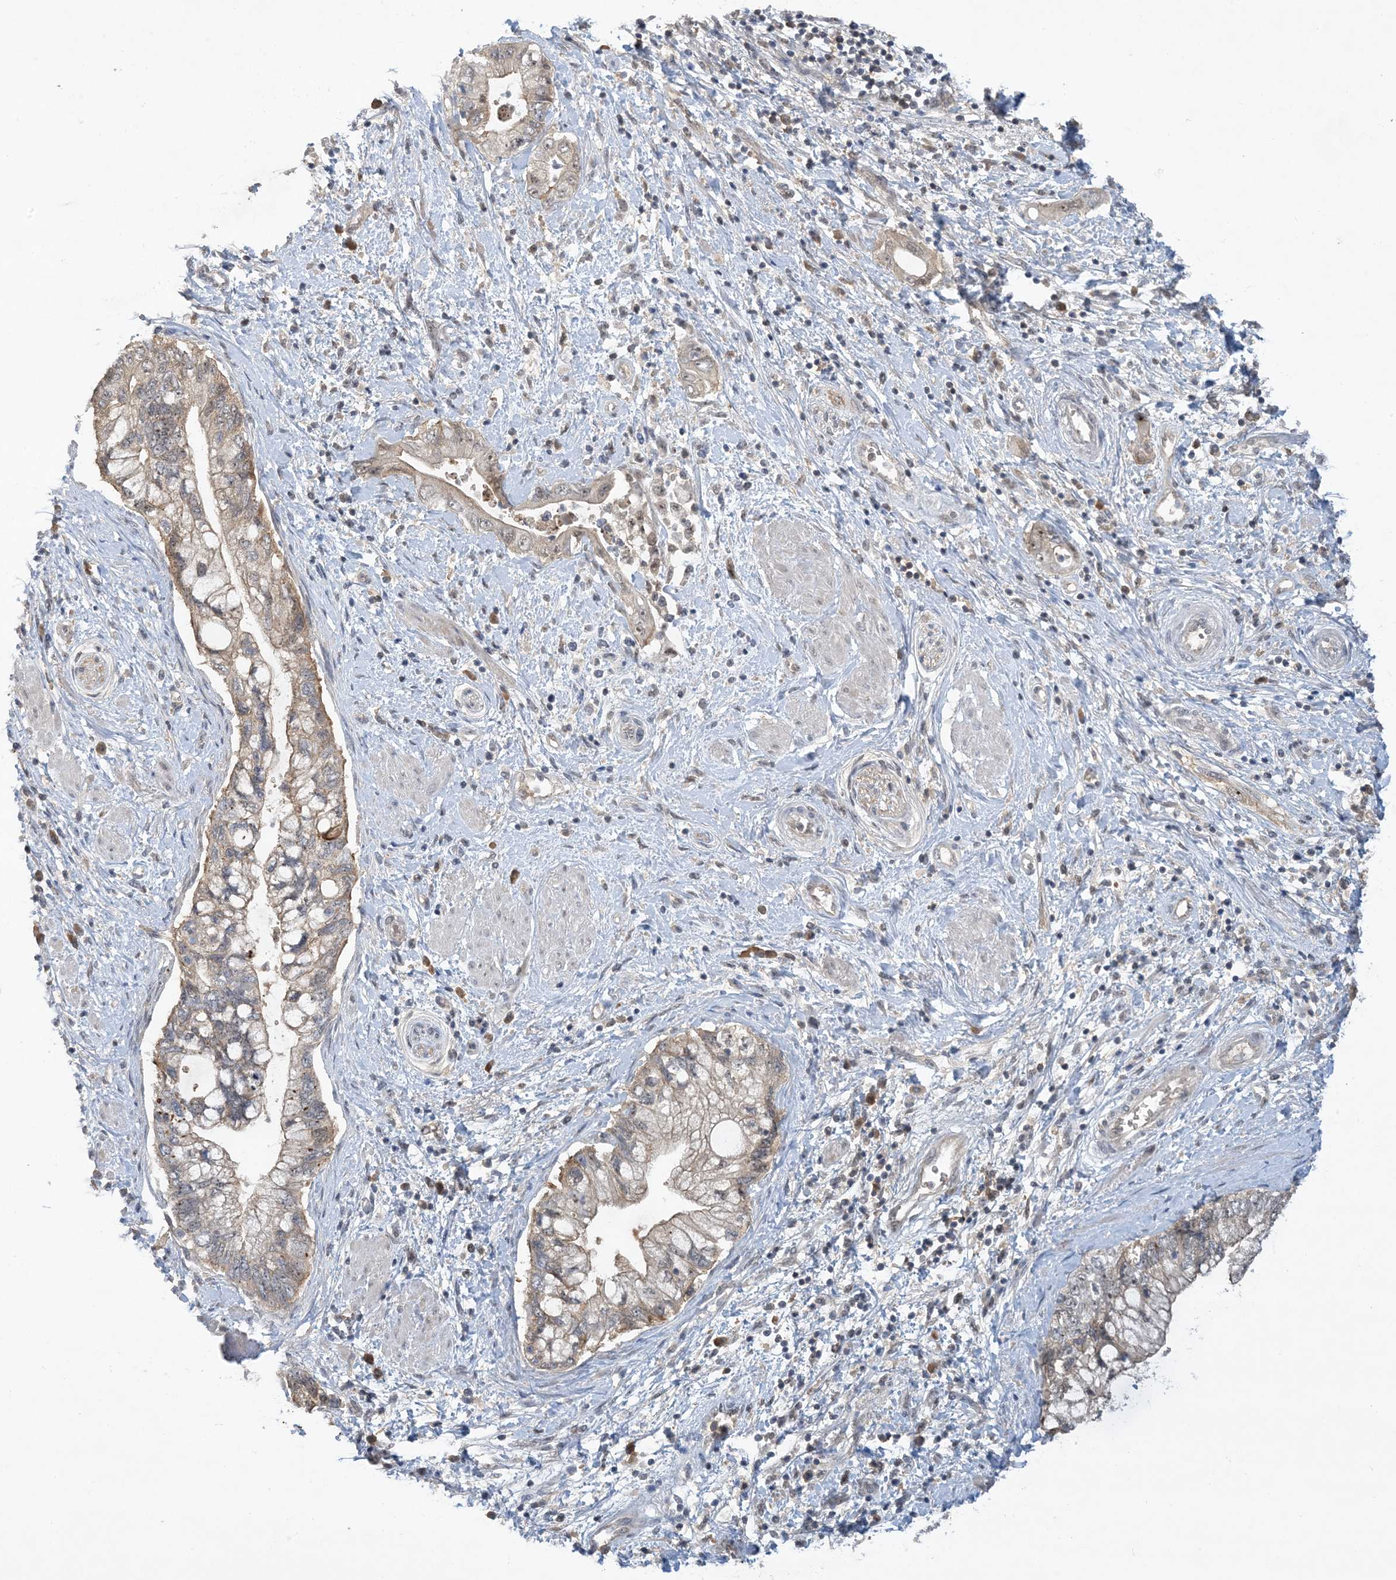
{"staining": {"intensity": "weak", "quantity": "<25%", "location": "cytoplasmic/membranous,nuclear"}, "tissue": "pancreatic cancer", "cell_type": "Tumor cells", "image_type": "cancer", "snomed": [{"axis": "morphology", "description": "Adenocarcinoma, NOS"}, {"axis": "topography", "description": "Pancreas"}], "caption": "Immunohistochemistry image of adenocarcinoma (pancreatic) stained for a protein (brown), which reveals no staining in tumor cells.", "gene": "UBE2E1", "patient": {"sex": "female", "age": 73}}